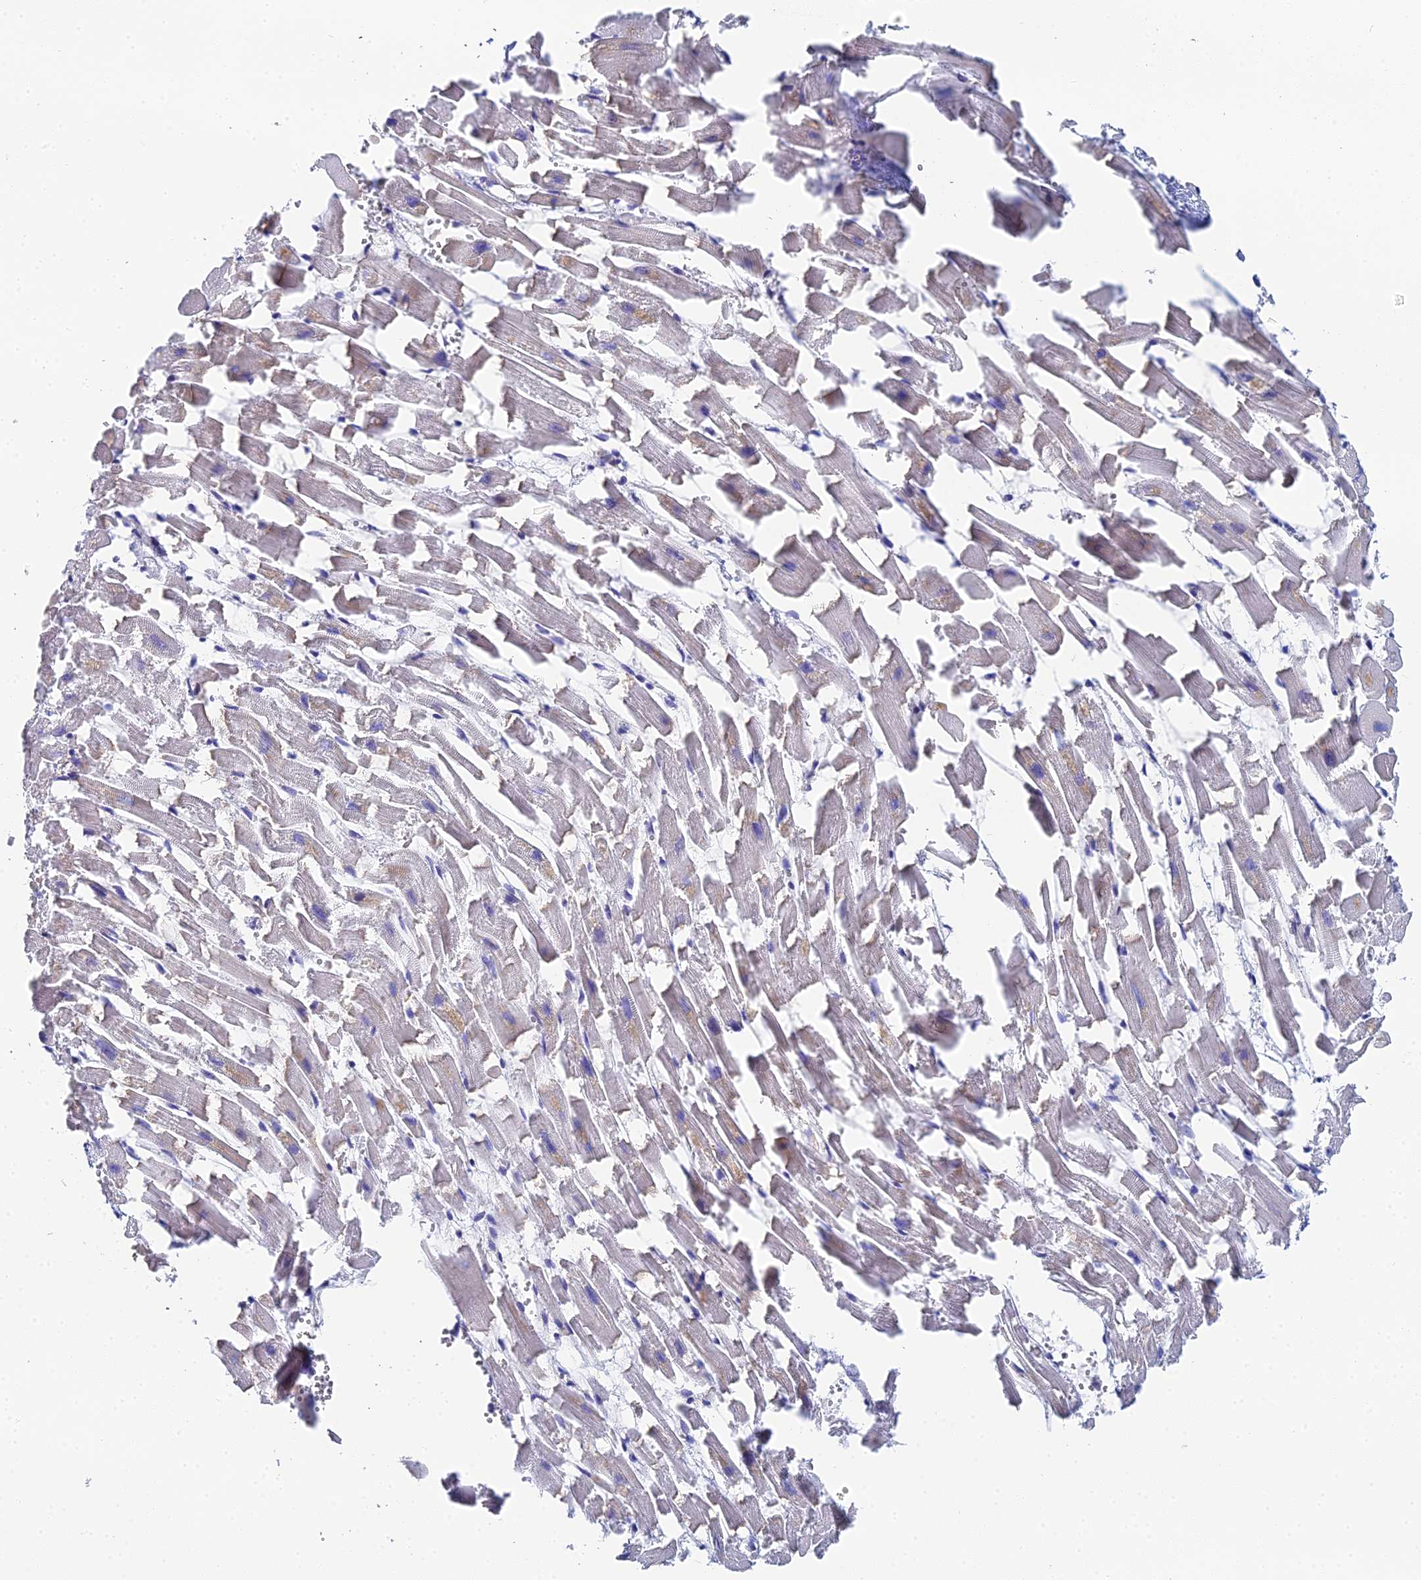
{"staining": {"intensity": "negative", "quantity": "none", "location": "none"}, "tissue": "heart muscle", "cell_type": "Cardiomyocytes", "image_type": "normal", "snomed": [{"axis": "morphology", "description": "Normal tissue, NOS"}, {"axis": "topography", "description": "Heart"}], "caption": "Heart muscle was stained to show a protein in brown. There is no significant staining in cardiomyocytes.", "gene": "OCM2", "patient": {"sex": "female", "age": 64}}